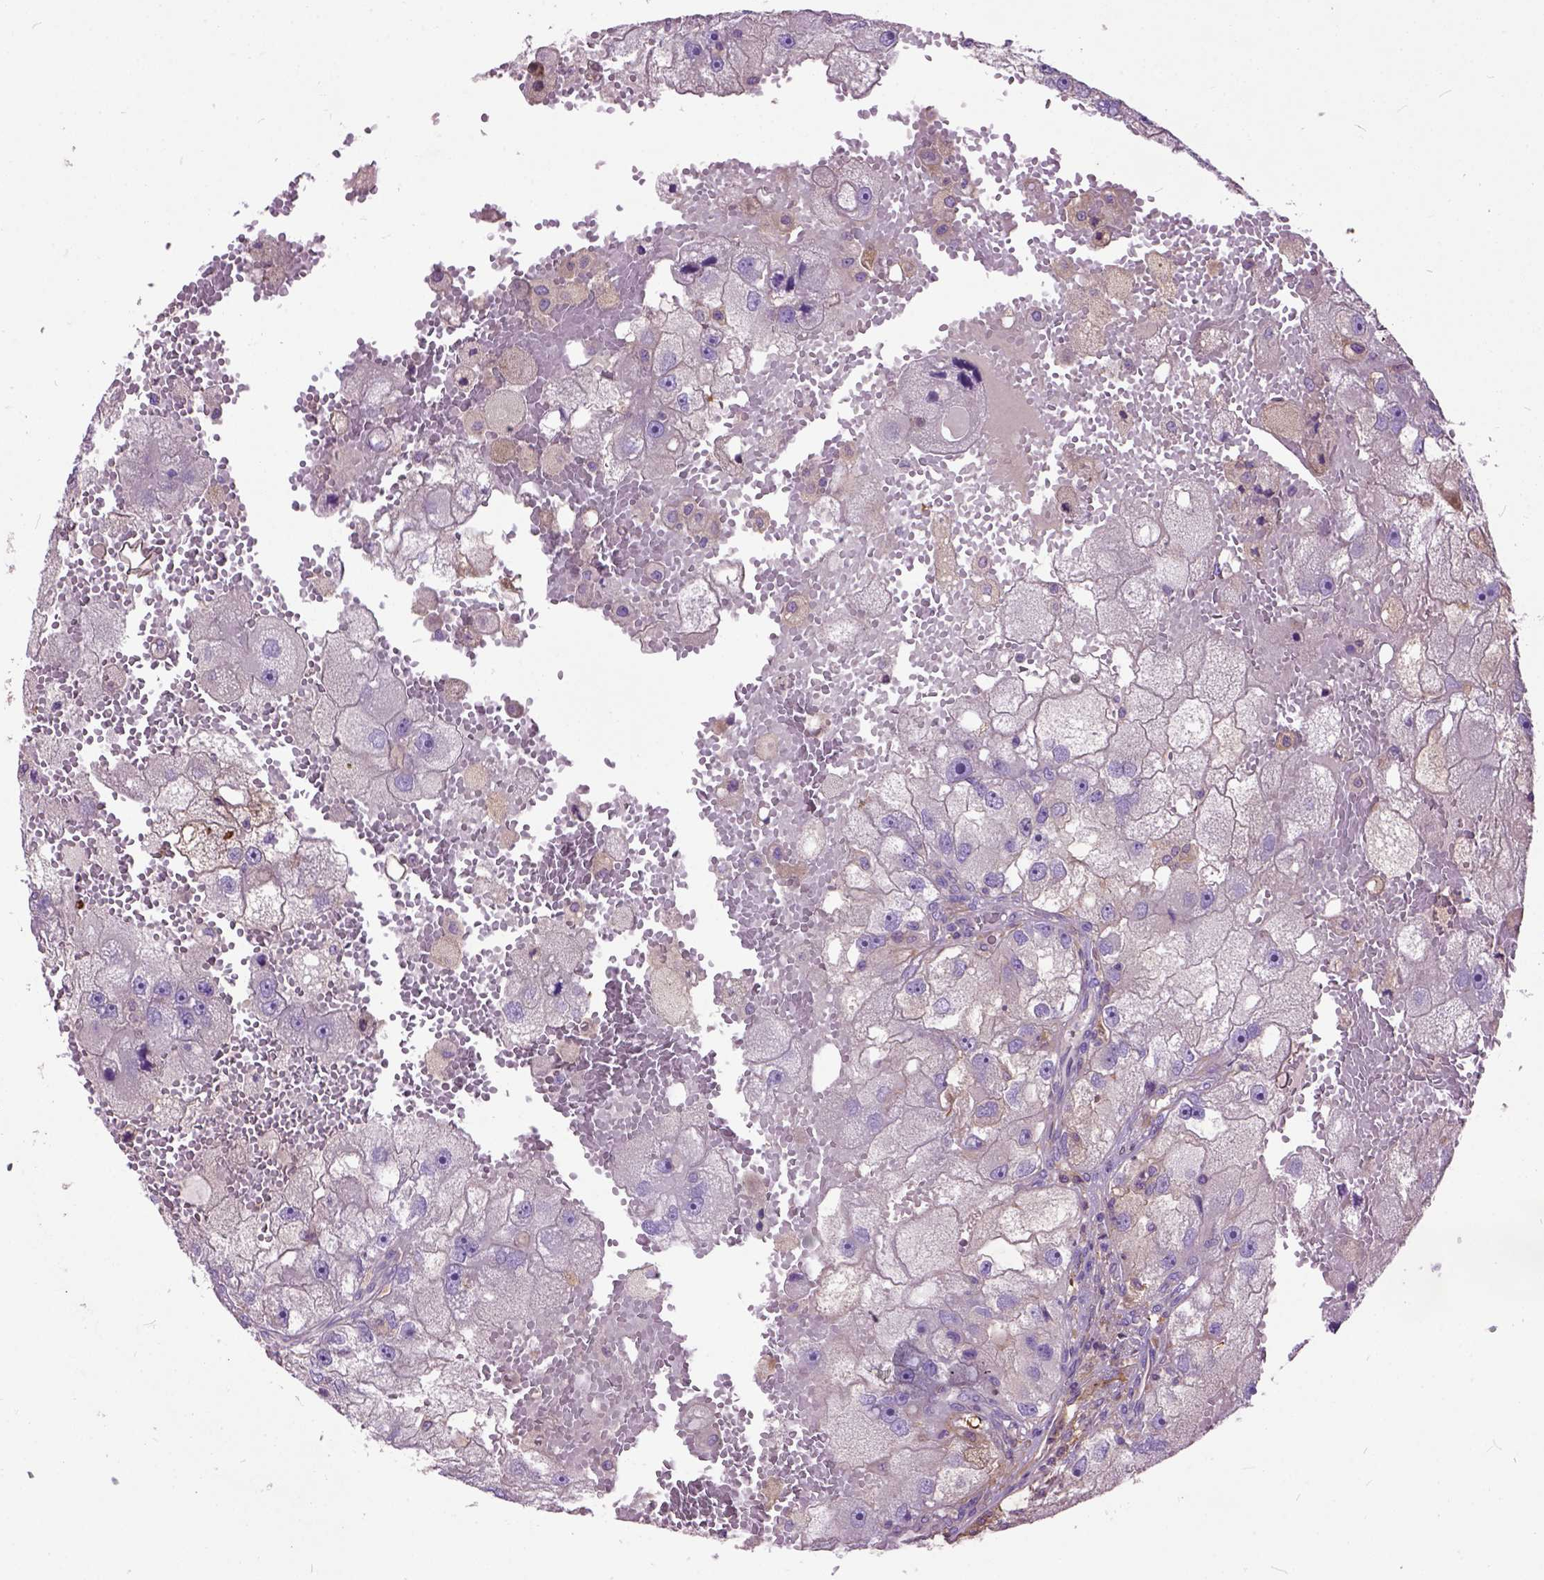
{"staining": {"intensity": "negative", "quantity": "none", "location": "none"}, "tissue": "renal cancer", "cell_type": "Tumor cells", "image_type": "cancer", "snomed": [{"axis": "morphology", "description": "Adenocarcinoma, NOS"}, {"axis": "topography", "description": "Kidney"}], "caption": "Immunohistochemical staining of renal cancer reveals no significant positivity in tumor cells.", "gene": "SEMA4F", "patient": {"sex": "male", "age": 63}}